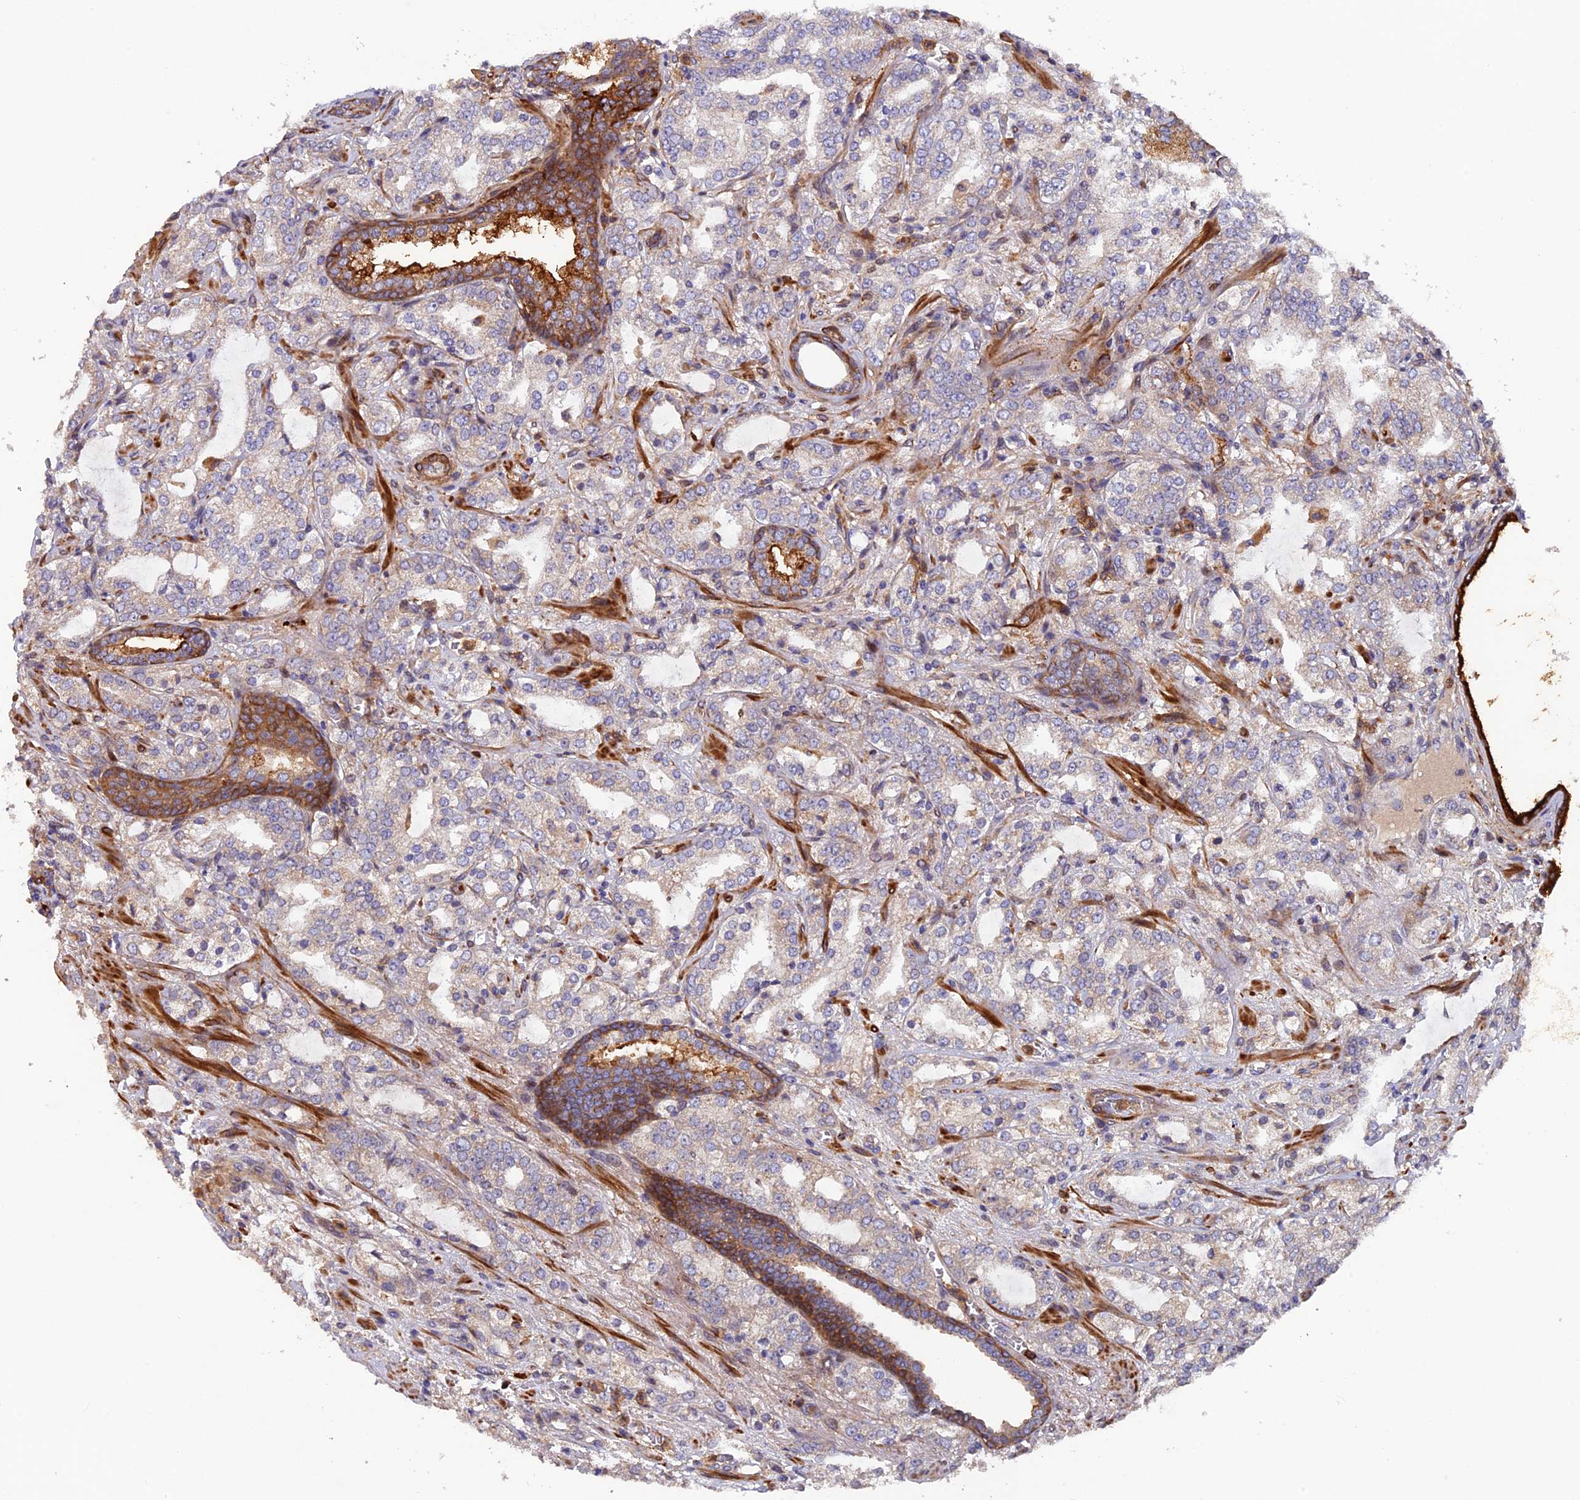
{"staining": {"intensity": "negative", "quantity": "none", "location": "none"}, "tissue": "prostate cancer", "cell_type": "Tumor cells", "image_type": "cancer", "snomed": [{"axis": "morphology", "description": "Adenocarcinoma, High grade"}, {"axis": "topography", "description": "Prostate"}], "caption": "A micrograph of human prostate cancer (adenocarcinoma (high-grade)) is negative for staining in tumor cells.", "gene": "FERMT1", "patient": {"sex": "male", "age": 64}}